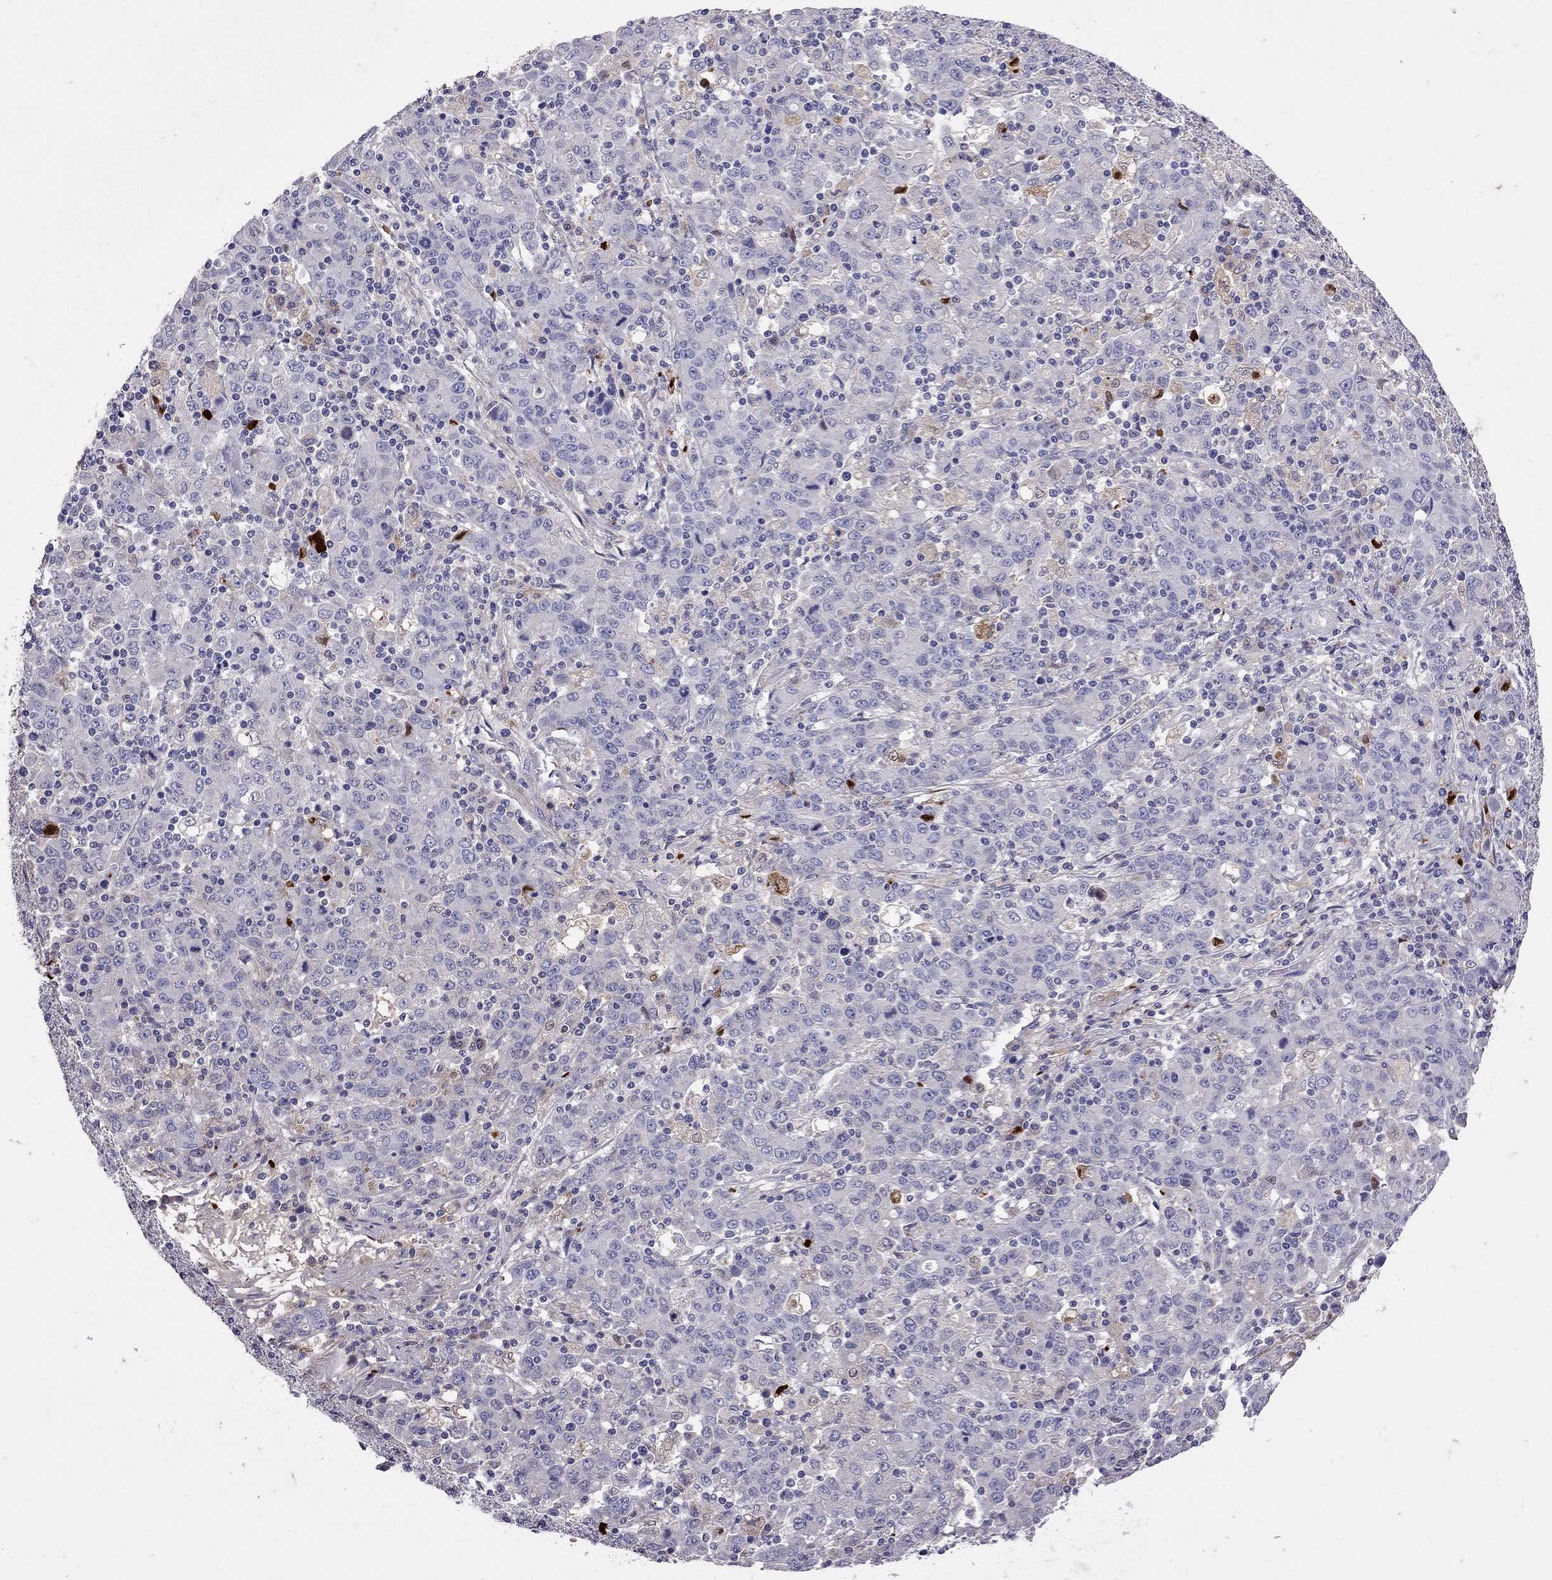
{"staining": {"intensity": "negative", "quantity": "none", "location": "none"}, "tissue": "stomach cancer", "cell_type": "Tumor cells", "image_type": "cancer", "snomed": [{"axis": "morphology", "description": "Adenocarcinoma, NOS"}, {"axis": "topography", "description": "Stomach, upper"}], "caption": "This image is of stomach cancer (adenocarcinoma) stained with immunohistochemistry (IHC) to label a protein in brown with the nuclei are counter-stained blue. There is no positivity in tumor cells.", "gene": "SERPINA3", "patient": {"sex": "male", "age": 69}}